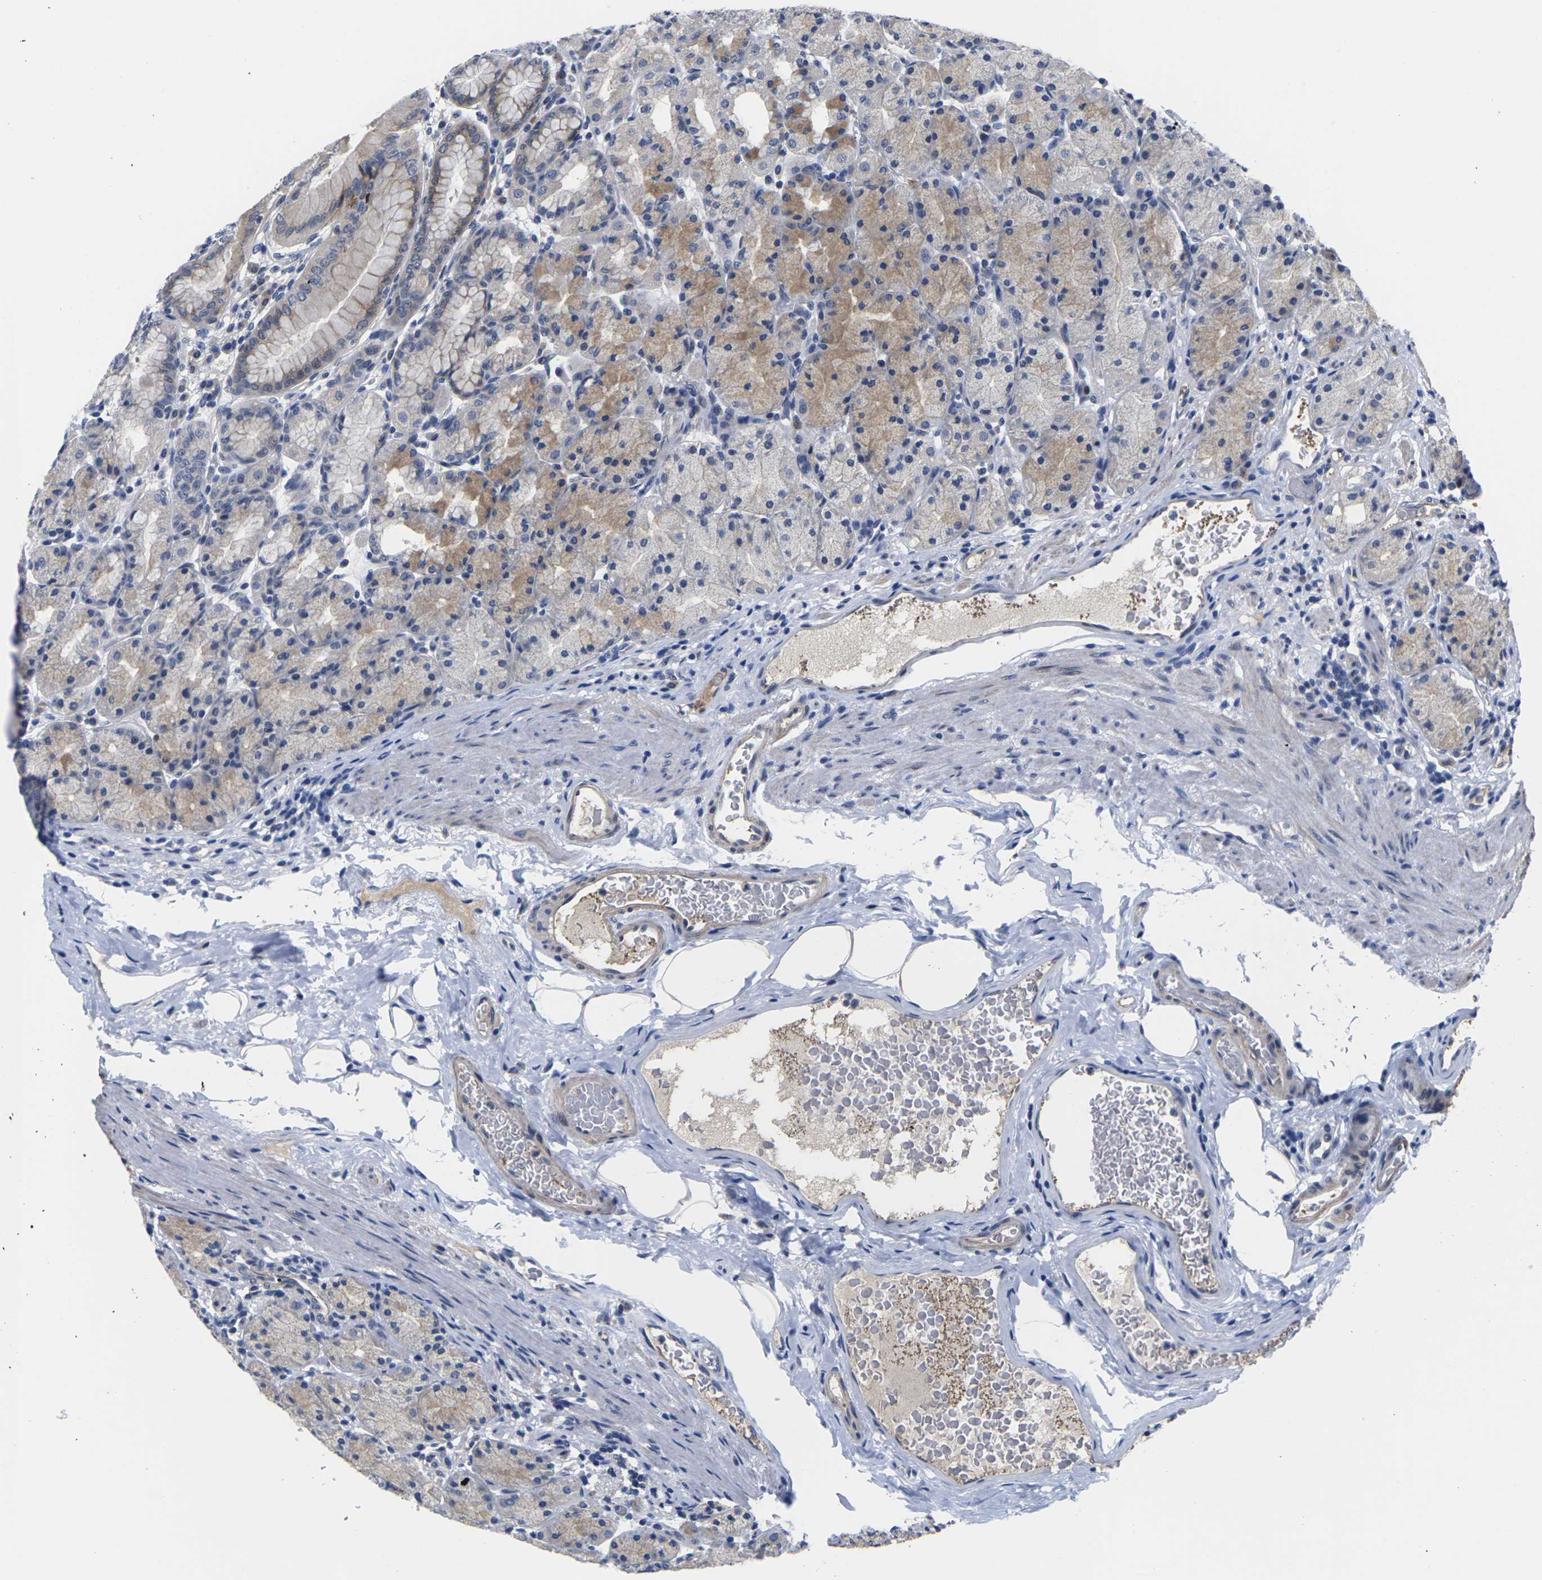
{"staining": {"intensity": "moderate", "quantity": "25%-75%", "location": "cytoplasmic/membranous"}, "tissue": "stomach", "cell_type": "Glandular cells", "image_type": "normal", "snomed": [{"axis": "morphology", "description": "Normal tissue, NOS"}, {"axis": "topography", "description": "Stomach, upper"}], "caption": "Moderate cytoplasmic/membranous protein positivity is identified in approximately 25%-75% of glandular cells in stomach.", "gene": "ST6GAL2", "patient": {"sex": "male", "age": 68}}